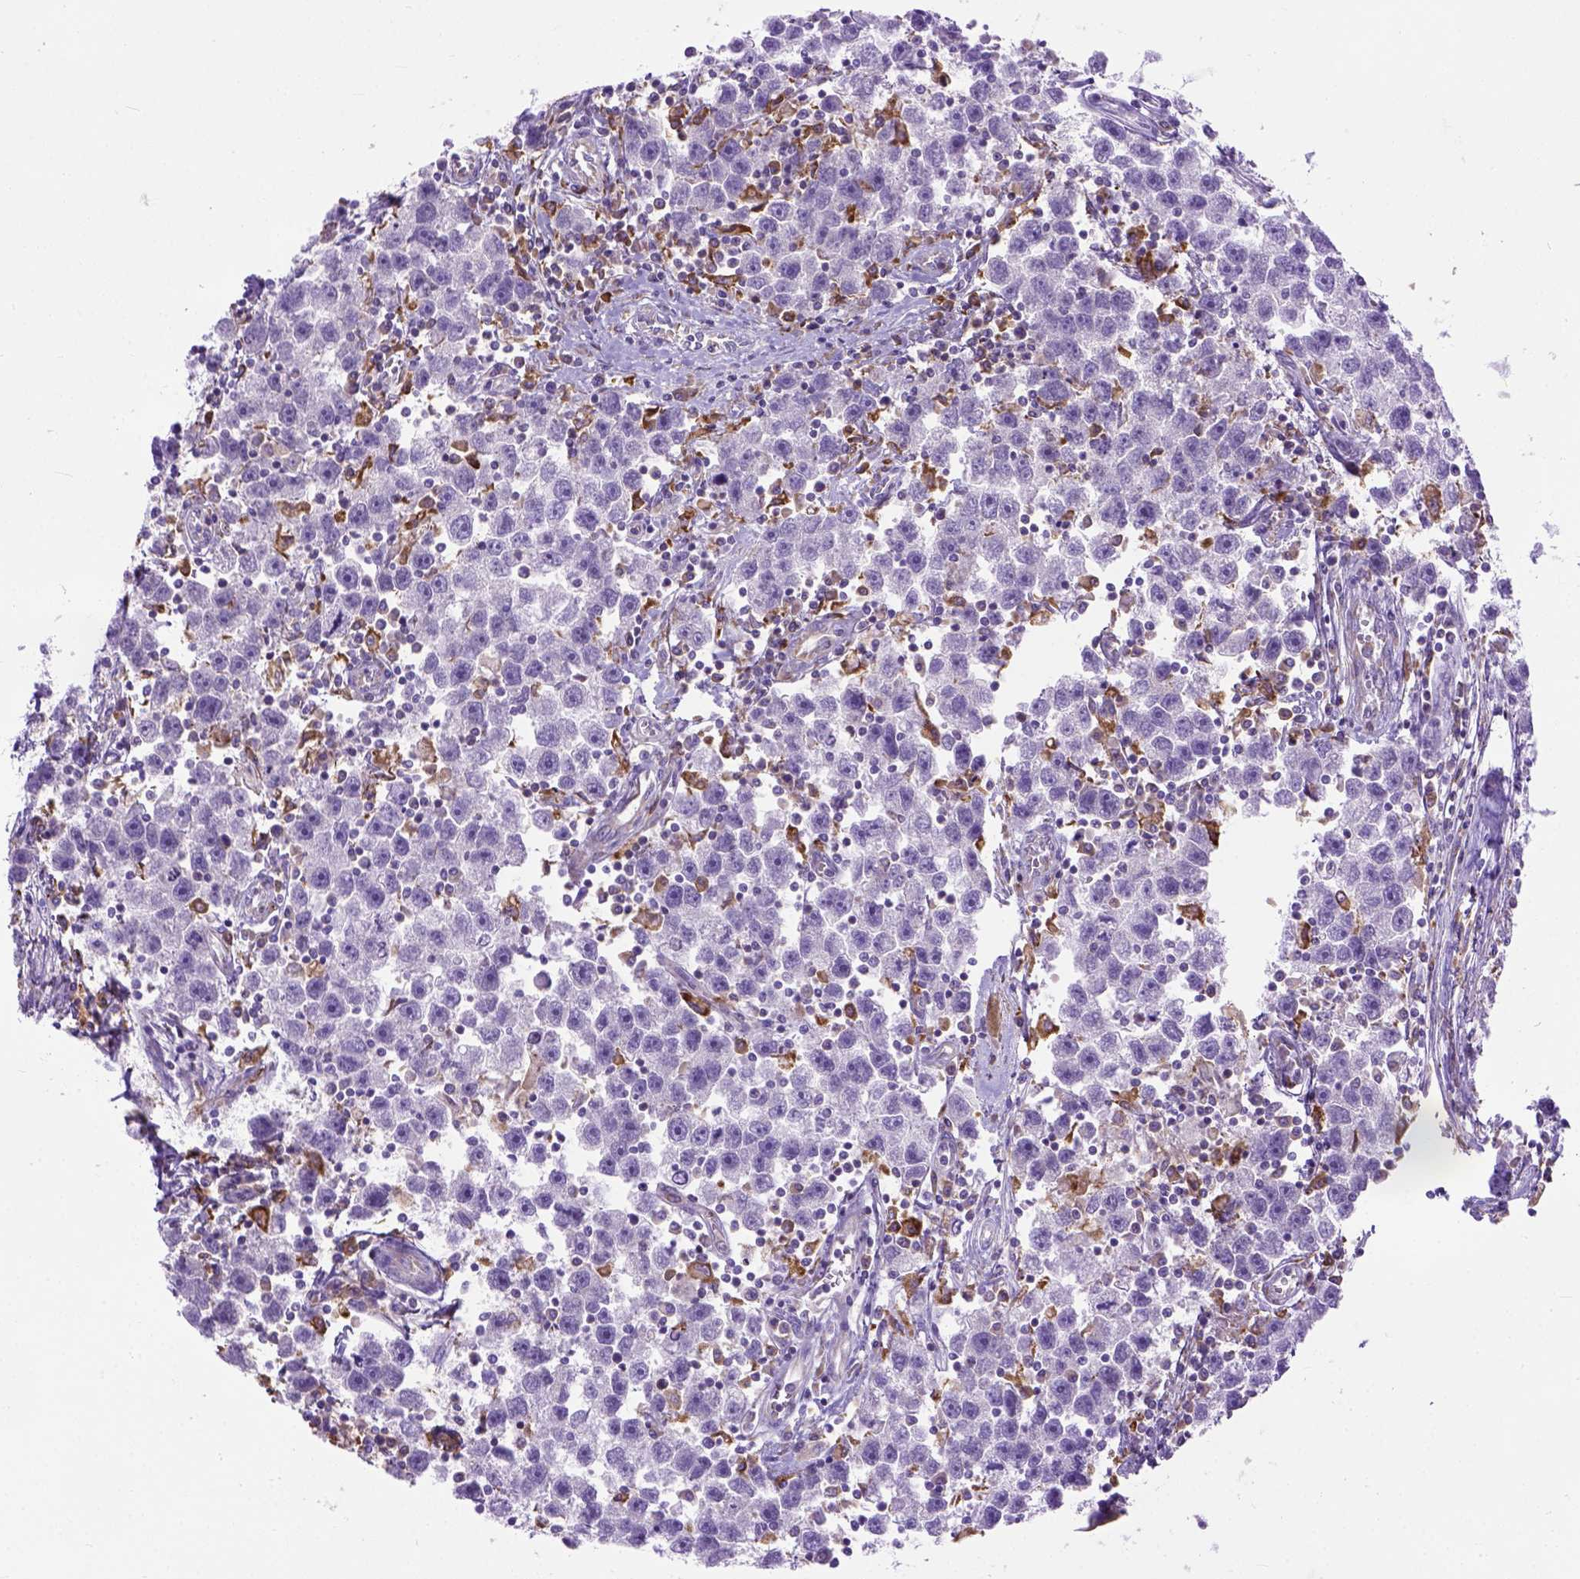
{"staining": {"intensity": "negative", "quantity": "none", "location": "none"}, "tissue": "testis cancer", "cell_type": "Tumor cells", "image_type": "cancer", "snomed": [{"axis": "morphology", "description": "Seminoma, NOS"}, {"axis": "topography", "description": "Testis"}], "caption": "Tumor cells are negative for brown protein staining in testis cancer.", "gene": "PLK4", "patient": {"sex": "male", "age": 30}}